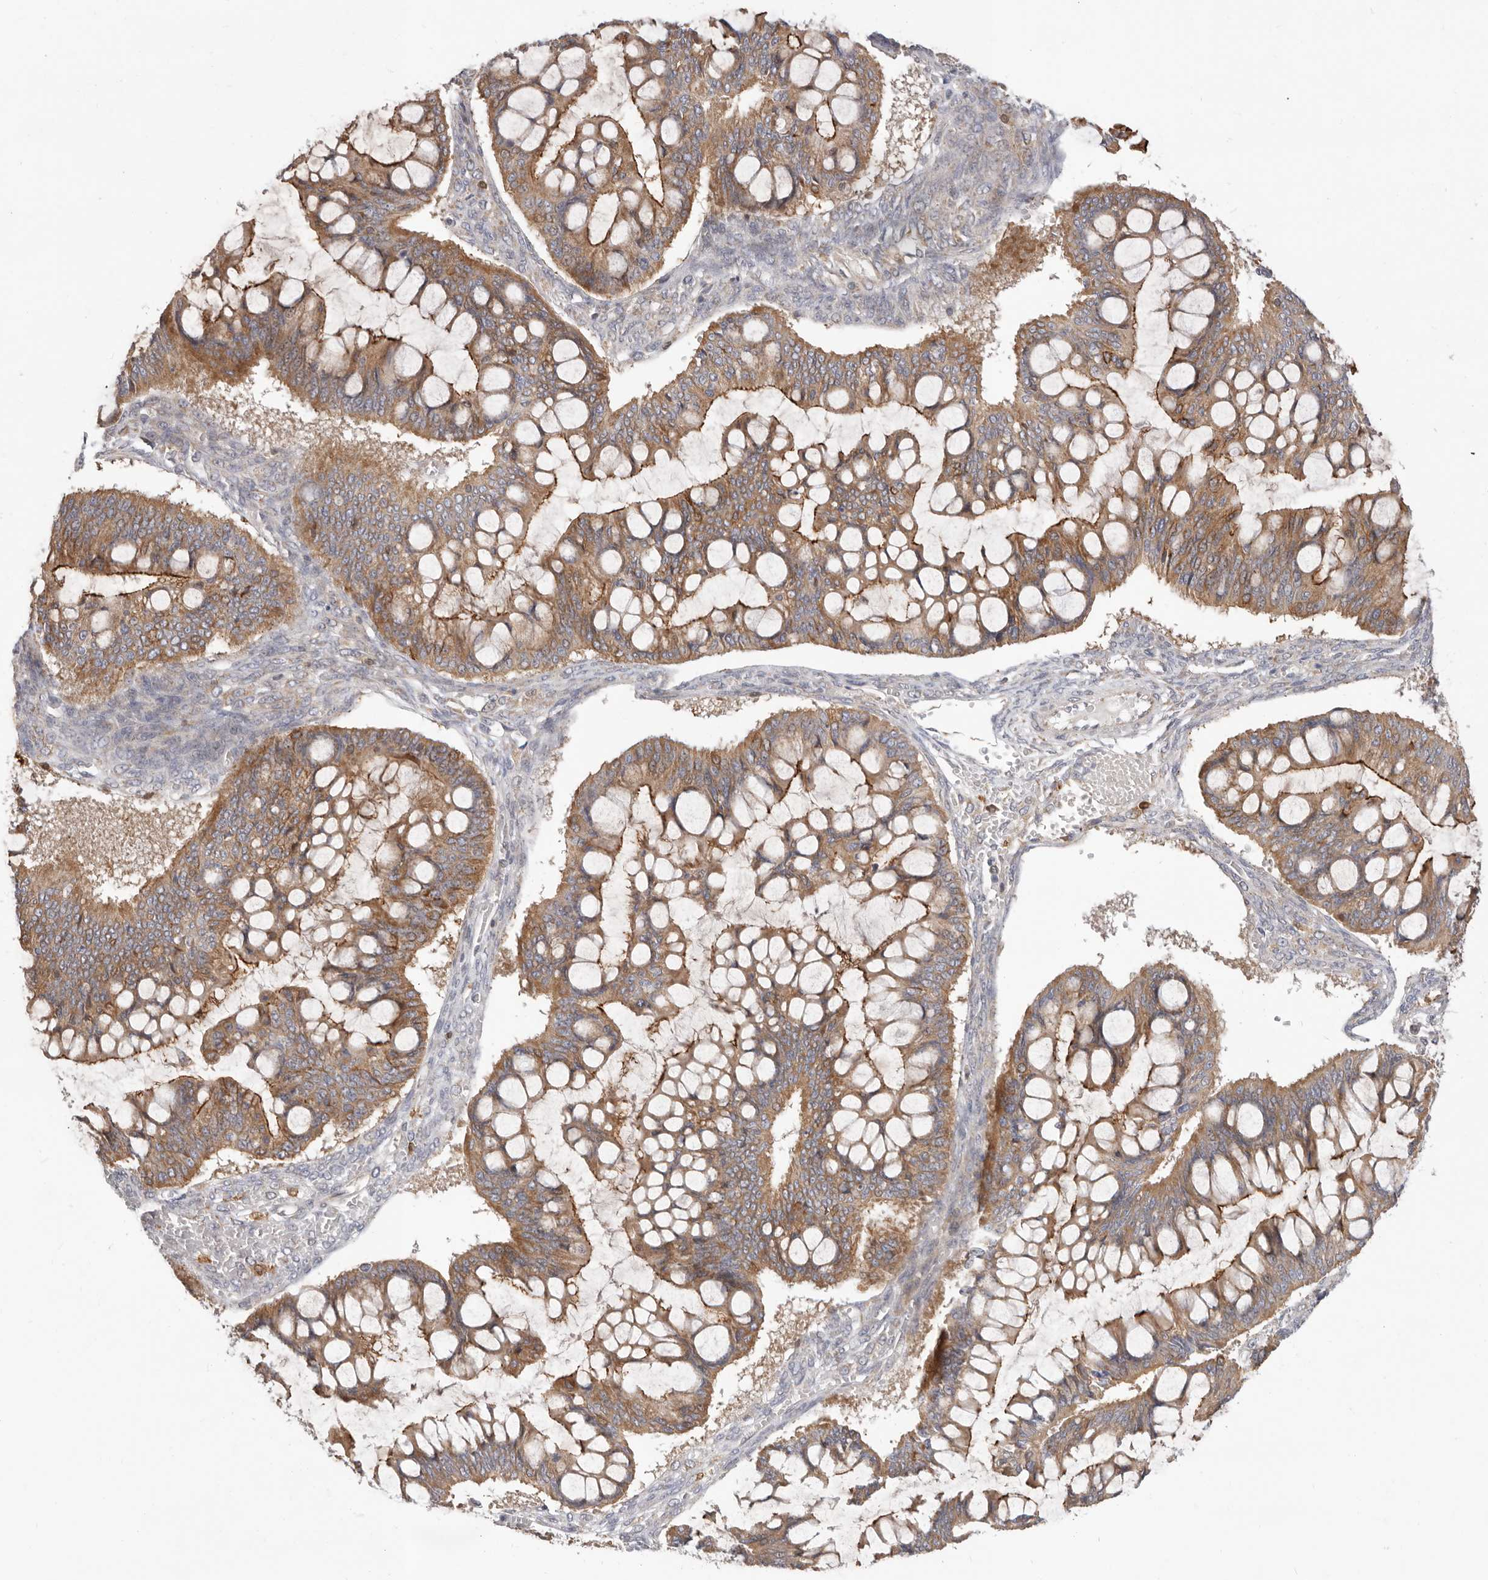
{"staining": {"intensity": "moderate", "quantity": ">75%", "location": "cytoplasmic/membranous"}, "tissue": "ovarian cancer", "cell_type": "Tumor cells", "image_type": "cancer", "snomed": [{"axis": "morphology", "description": "Cystadenocarcinoma, mucinous, NOS"}, {"axis": "topography", "description": "Ovary"}], "caption": "Human ovarian cancer stained with a brown dye reveals moderate cytoplasmic/membranous positive positivity in about >75% of tumor cells.", "gene": "USH1C", "patient": {"sex": "female", "age": 73}}